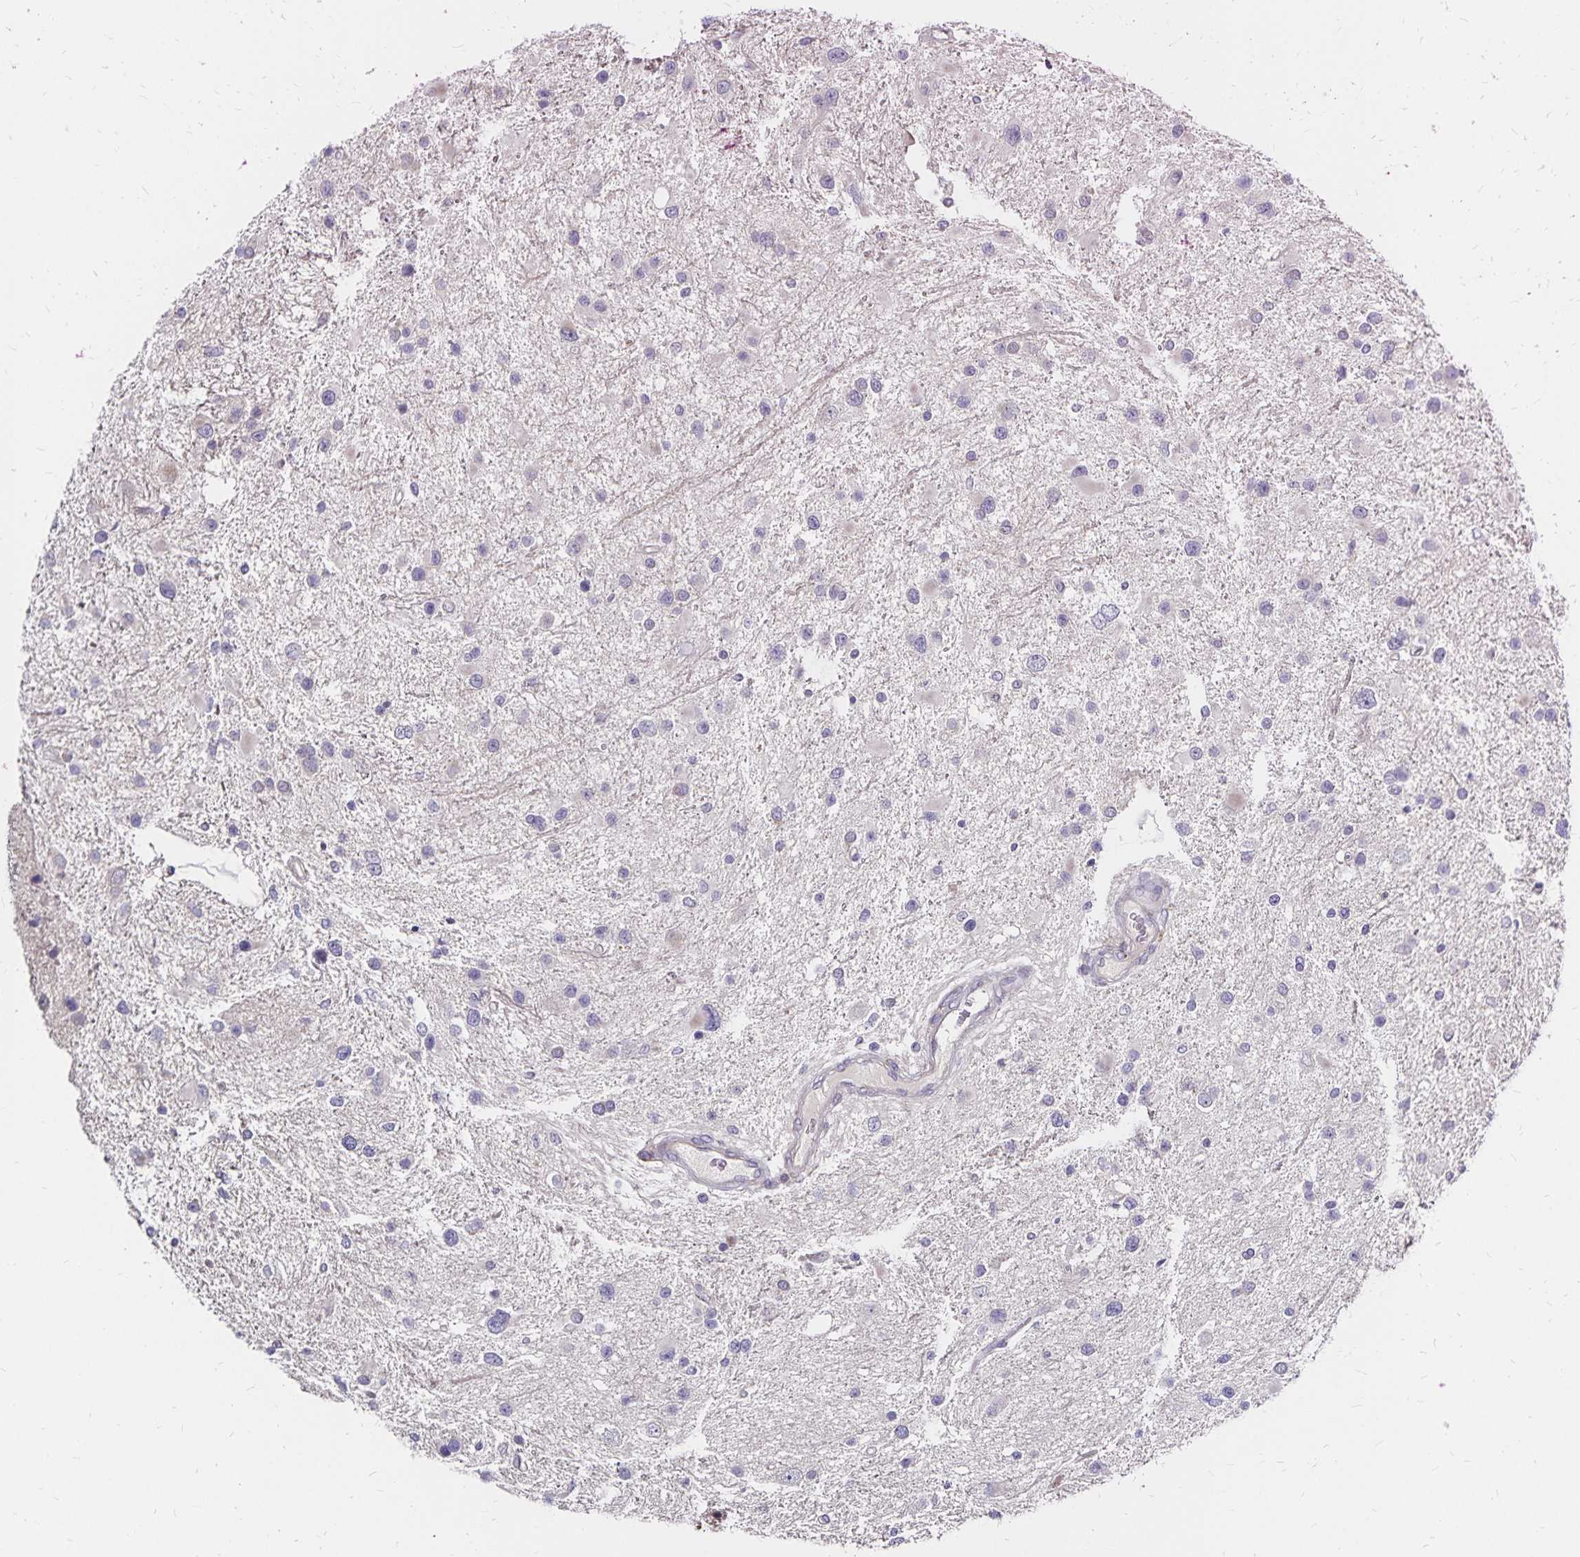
{"staining": {"intensity": "negative", "quantity": "none", "location": "none"}, "tissue": "glioma", "cell_type": "Tumor cells", "image_type": "cancer", "snomed": [{"axis": "morphology", "description": "Glioma, malignant, Low grade"}, {"axis": "topography", "description": "Brain"}], "caption": "Histopathology image shows no significant protein positivity in tumor cells of glioma. (DAB (3,3'-diaminobenzidine) immunohistochemistry (IHC), high magnification).", "gene": "NAGPA", "patient": {"sex": "female", "age": 32}}